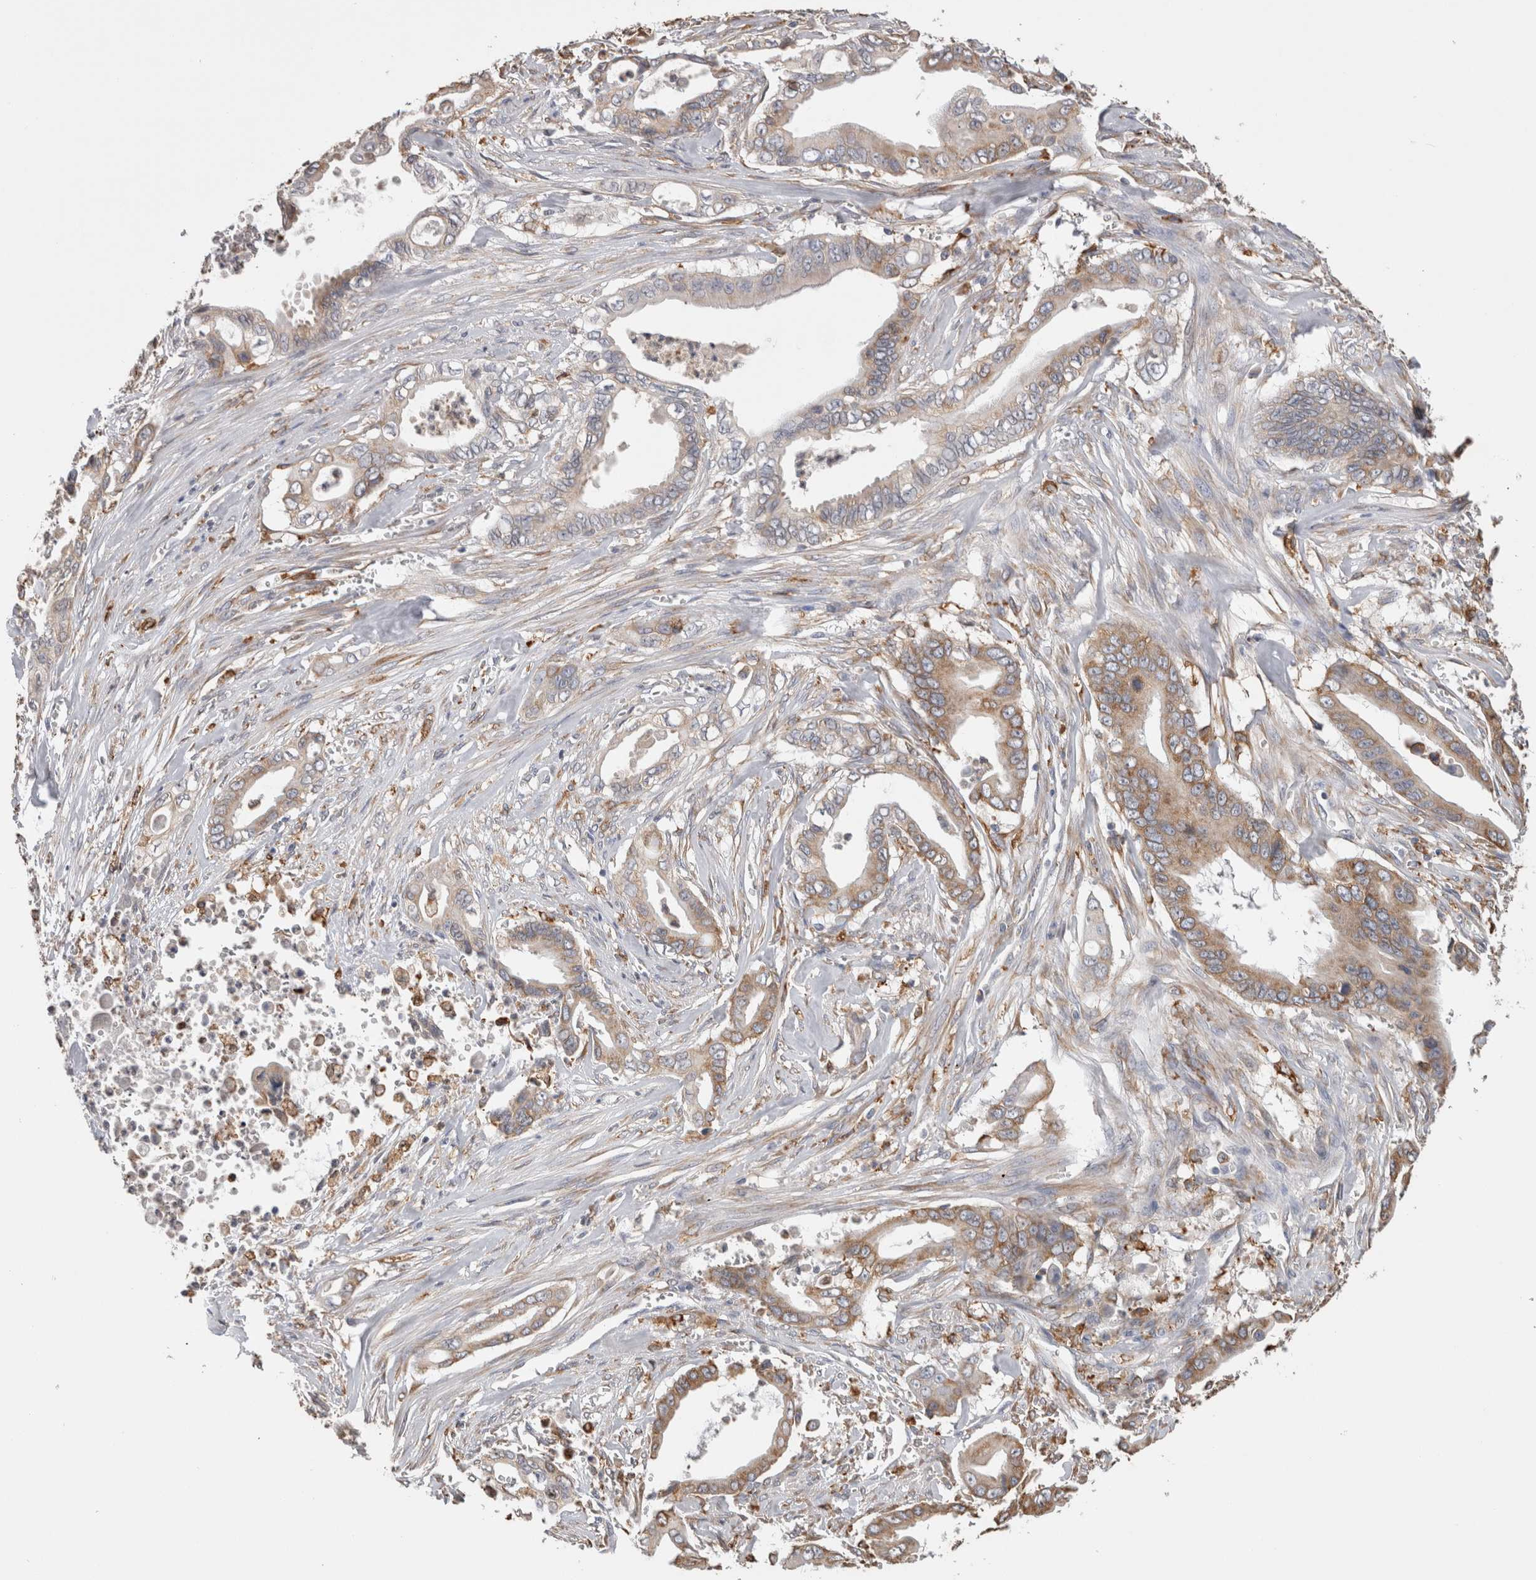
{"staining": {"intensity": "moderate", "quantity": ">75%", "location": "cytoplasmic/membranous"}, "tissue": "pancreatic cancer", "cell_type": "Tumor cells", "image_type": "cancer", "snomed": [{"axis": "morphology", "description": "Adenocarcinoma, NOS"}, {"axis": "topography", "description": "Pancreas"}], "caption": "Protein analysis of pancreatic adenocarcinoma tissue exhibits moderate cytoplasmic/membranous expression in about >75% of tumor cells.", "gene": "LRPAP1", "patient": {"sex": "male", "age": 59}}